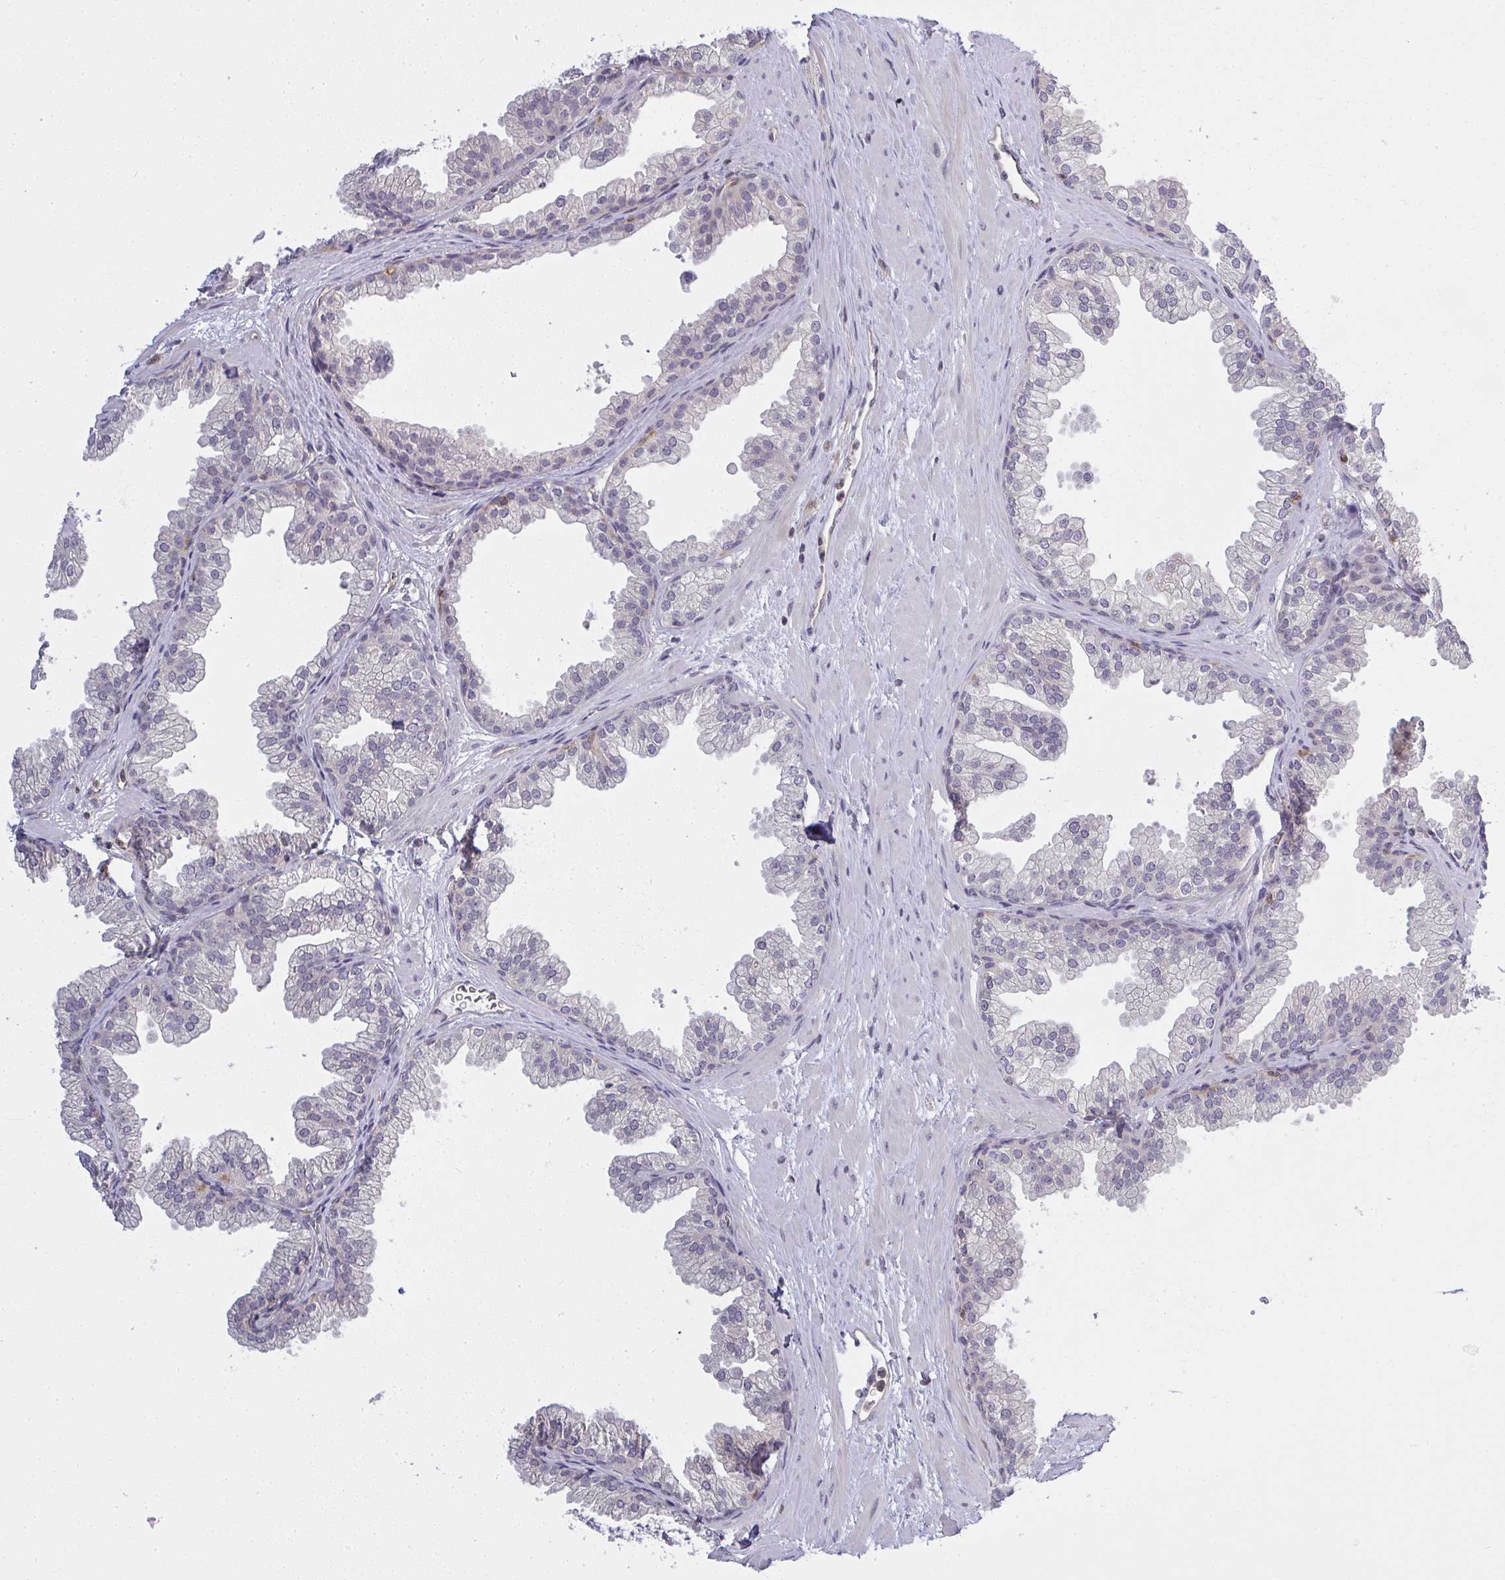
{"staining": {"intensity": "negative", "quantity": "none", "location": "none"}, "tissue": "prostate", "cell_type": "Glandular cells", "image_type": "normal", "snomed": [{"axis": "morphology", "description": "Normal tissue, NOS"}, {"axis": "topography", "description": "Prostate"}], "caption": "Glandular cells are negative for brown protein staining in normal prostate. (Stains: DAB IHC with hematoxylin counter stain, Microscopy: brightfield microscopy at high magnification).", "gene": "GSDMB", "patient": {"sex": "male", "age": 37}}